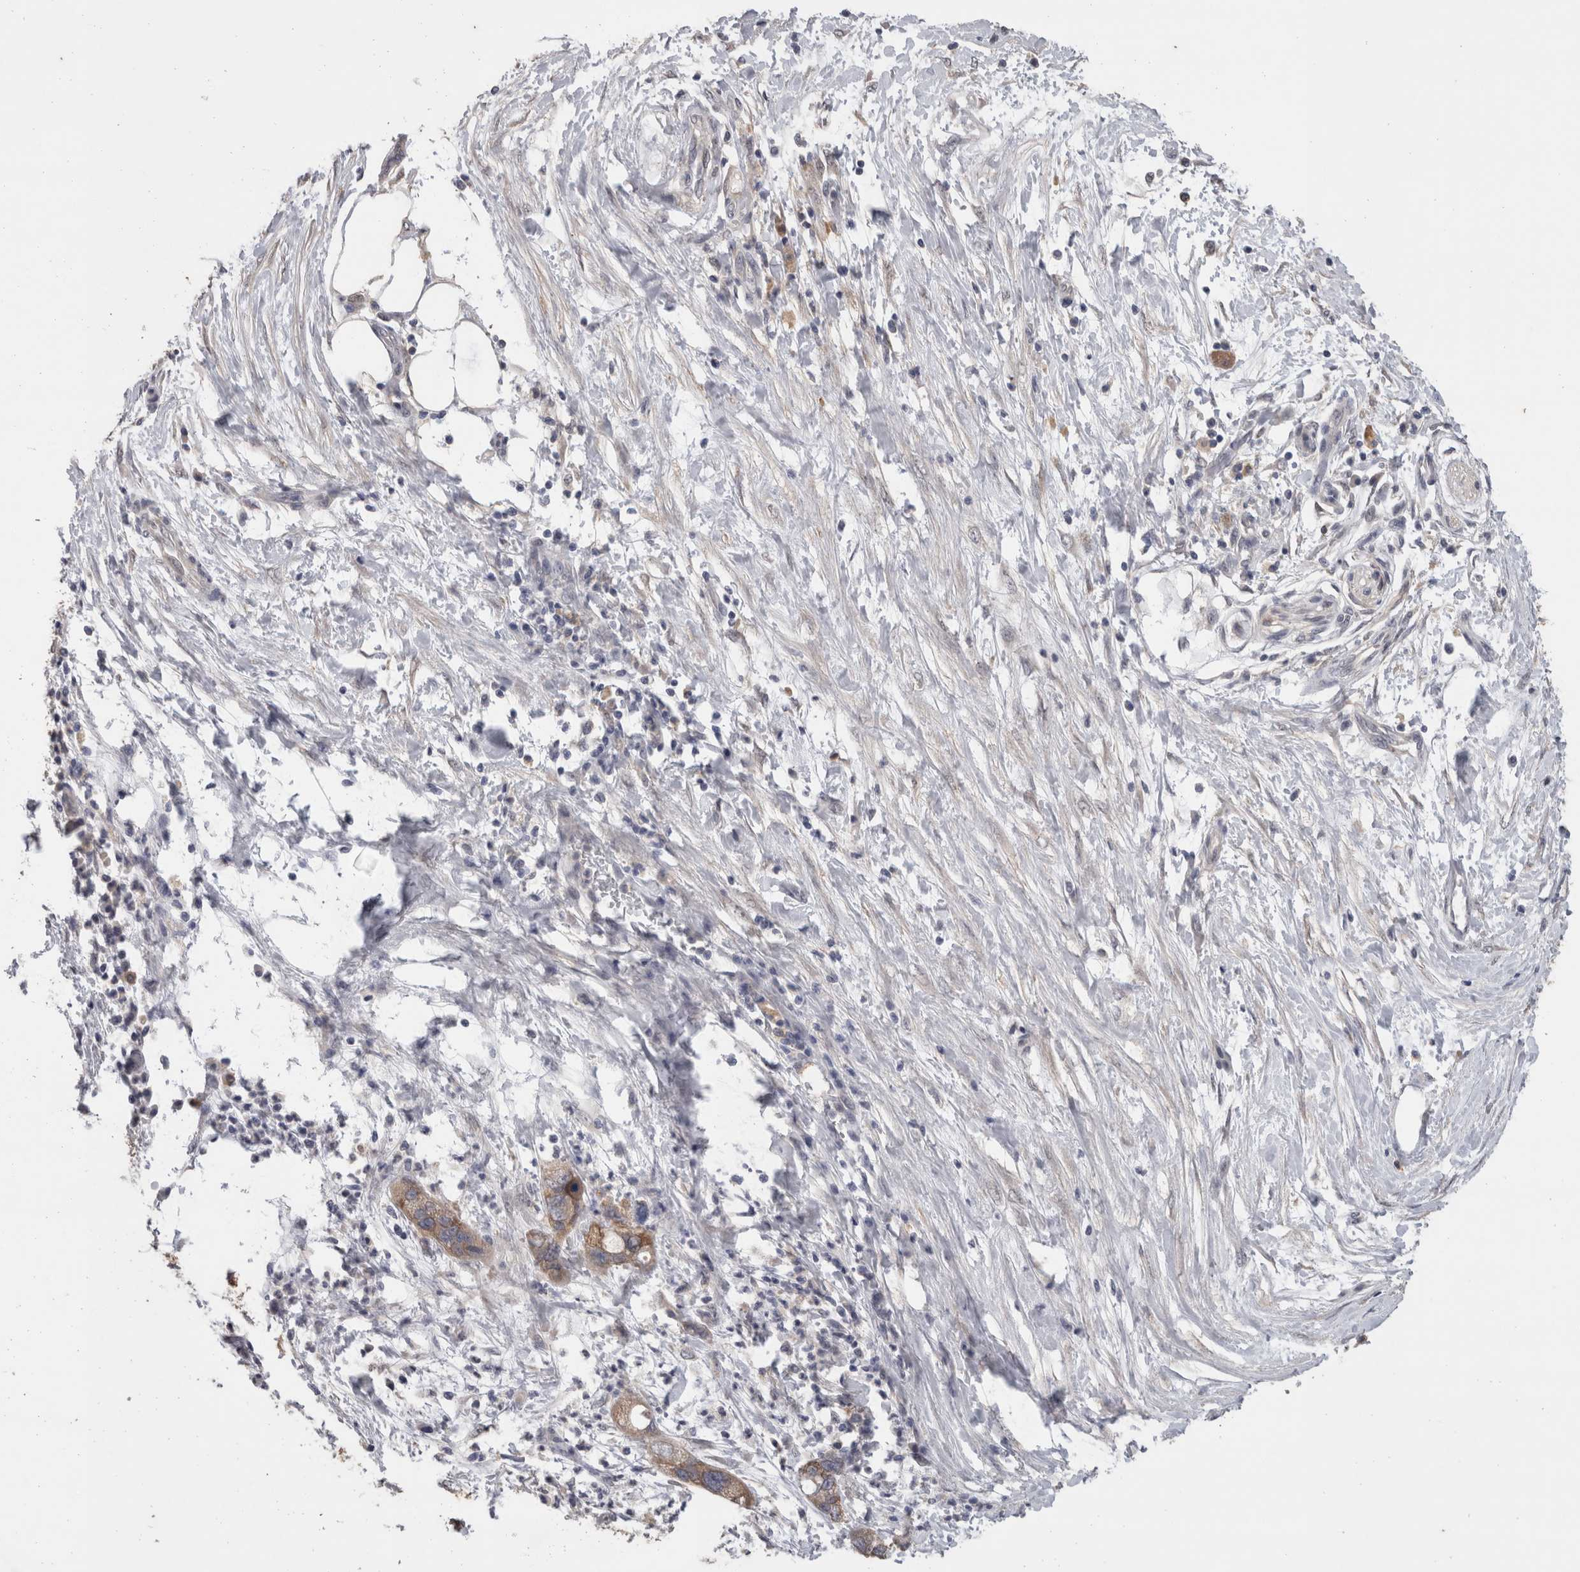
{"staining": {"intensity": "weak", "quantity": "<25%", "location": "cytoplasmic/membranous"}, "tissue": "pancreatic cancer", "cell_type": "Tumor cells", "image_type": "cancer", "snomed": [{"axis": "morphology", "description": "Adenocarcinoma, NOS"}, {"axis": "topography", "description": "Pancreas"}], "caption": "Tumor cells are negative for protein expression in human pancreatic cancer (adenocarcinoma).", "gene": "FHOD3", "patient": {"sex": "female", "age": 78}}